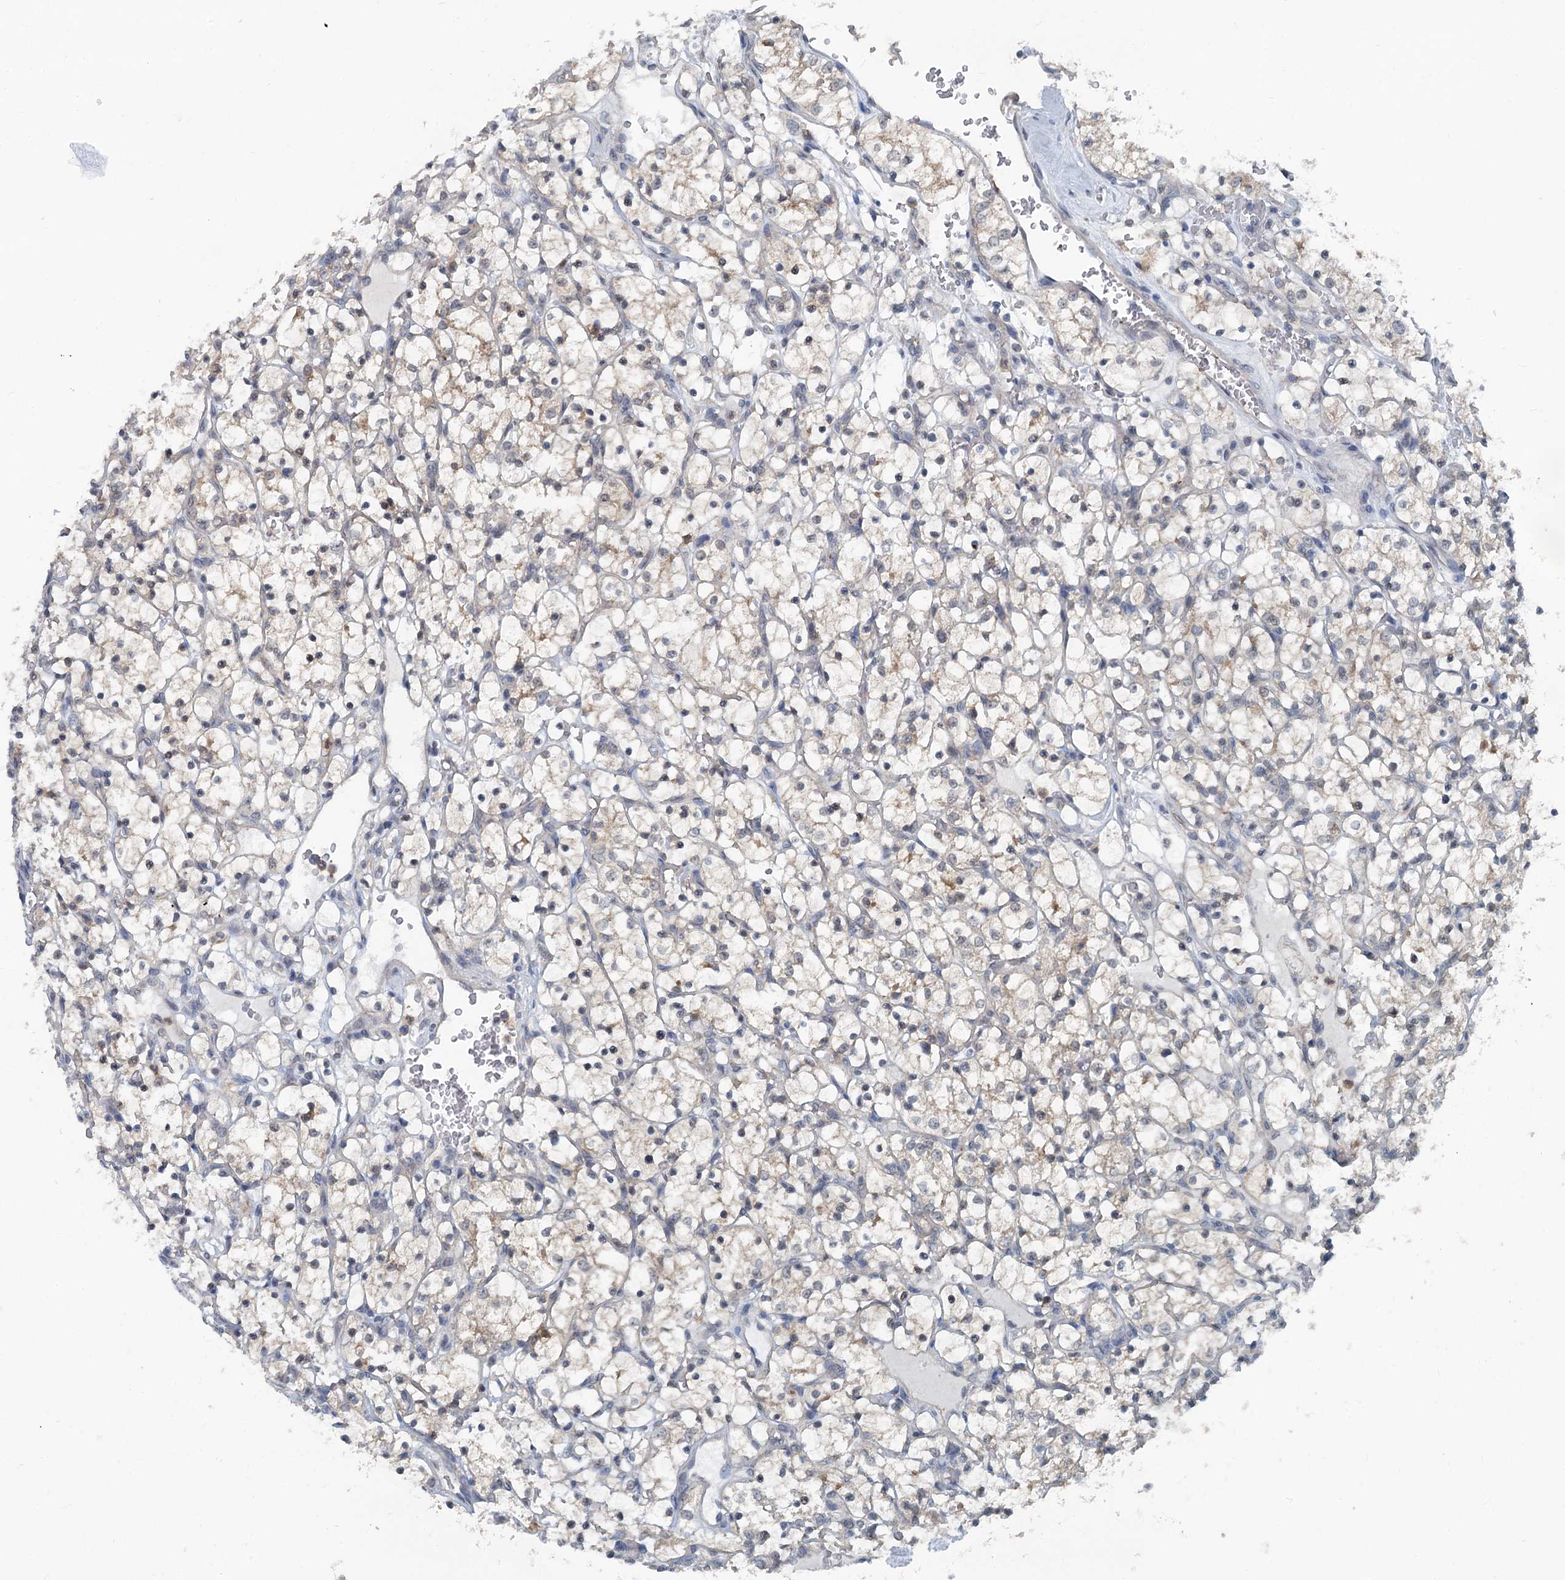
{"staining": {"intensity": "weak", "quantity": "25%-75%", "location": "cytoplasmic/membranous"}, "tissue": "renal cancer", "cell_type": "Tumor cells", "image_type": "cancer", "snomed": [{"axis": "morphology", "description": "Adenocarcinoma, NOS"}, {"axis": "topography", "description": "Kidney"}], "caption": "IHC of renal cancer (adenocarcinoma) shows low levels of weak cytoplasmic/membranous staining in about 25%-75% of tumor cells.", "gene": "GCLM", "patient": {"sex": "female", "age": 69}}